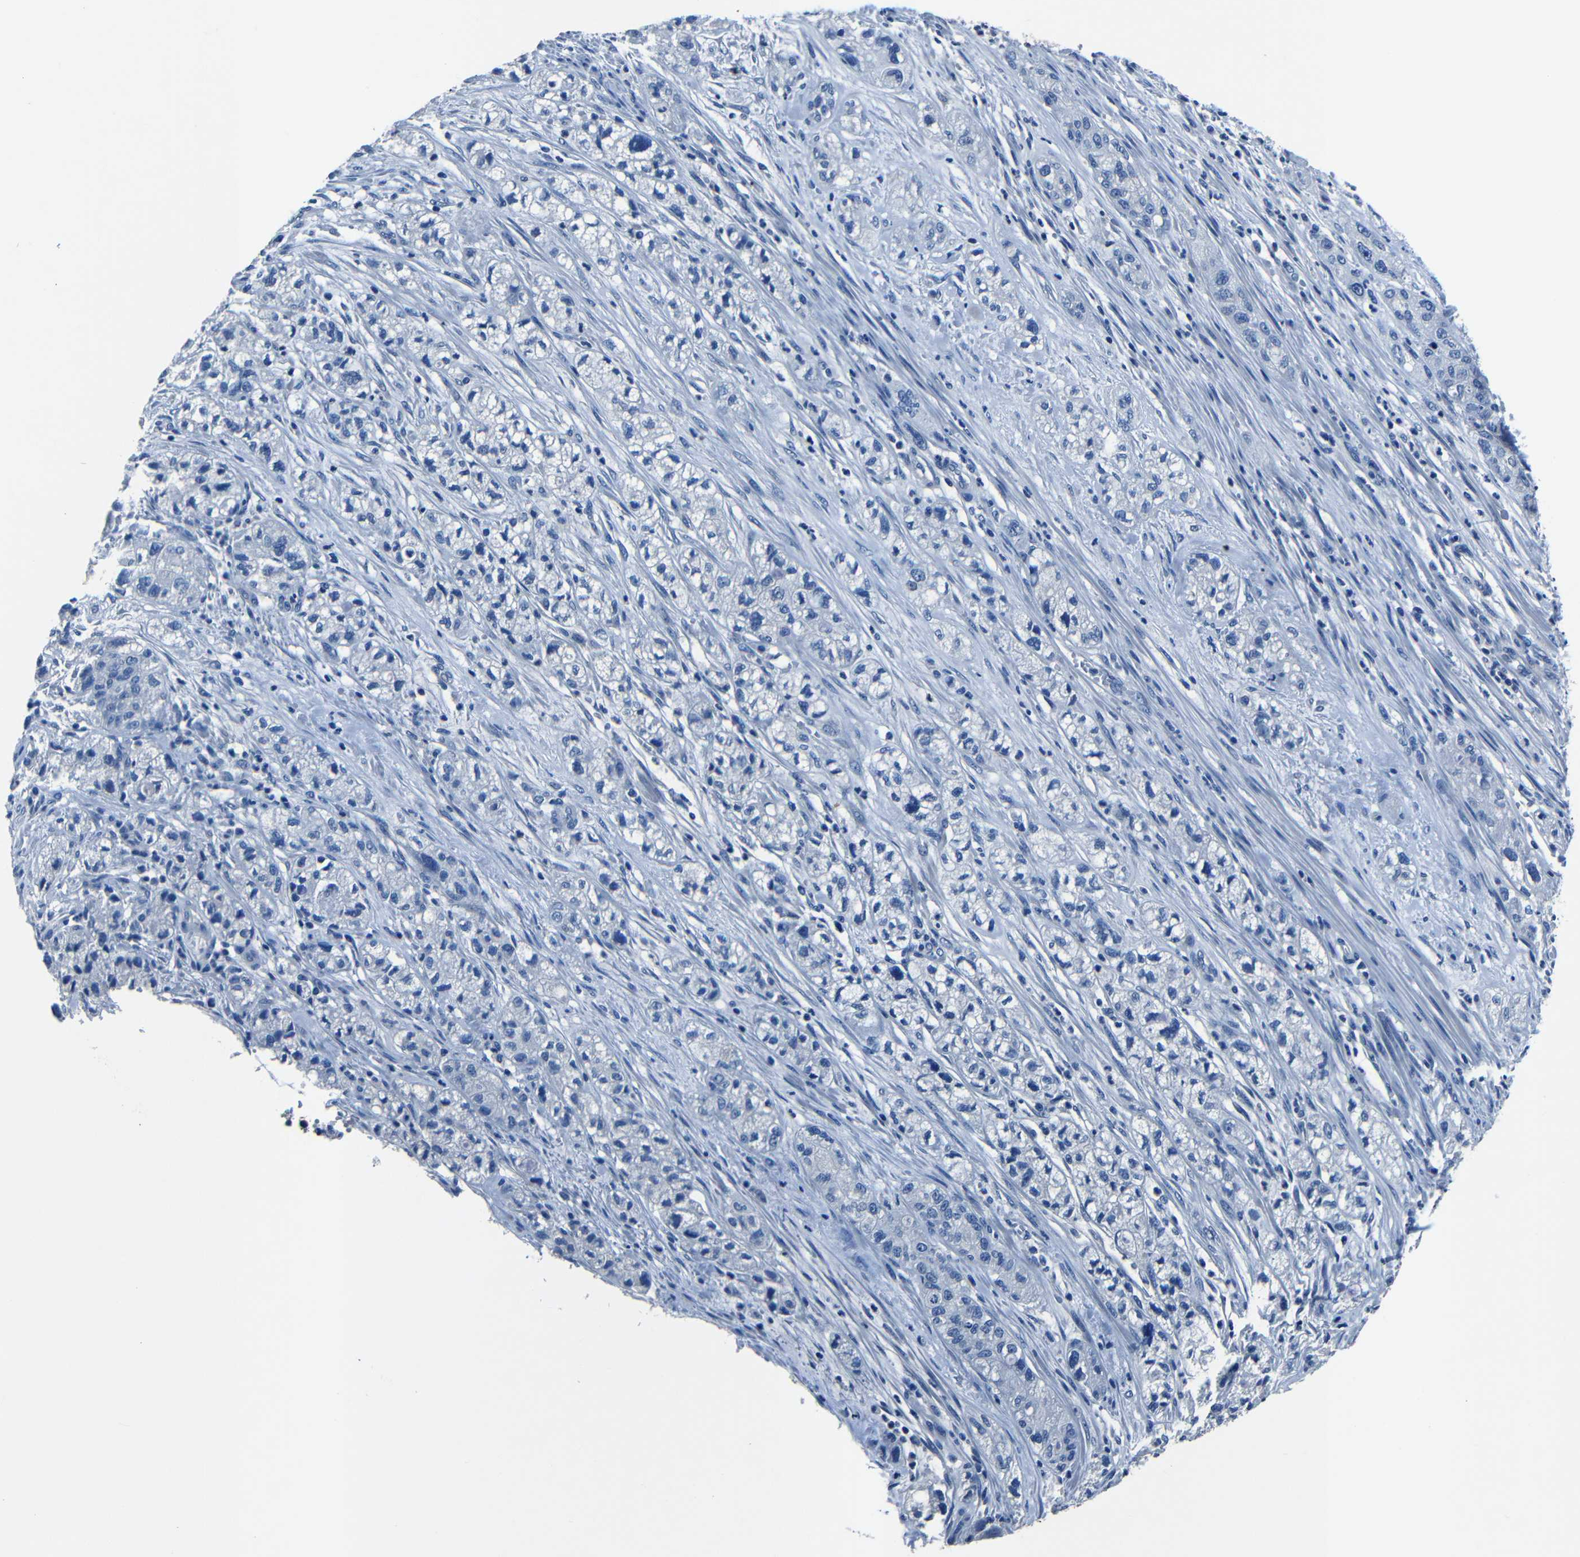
{"staining": {"intensity": "negative", "quantity": "none", "location": "none"}, "tissue": "pancreatic cancer", "cell_type": "Tumor cells", "image_type": "cancer", "snomed": [{"axis": "morphology", "description": "Adenocarcinoma, NOS"}, {"axis": "topography", "description": "Pancreas"}], "caption": "Immunohistochemistry (IHC) micrograph of human pancreatic adenocarcinoma stained for a protein (brown), which displays no expression in tumor cells.", "gene": "NCMAP", "patient": {"sex": "female", "age": 78}}